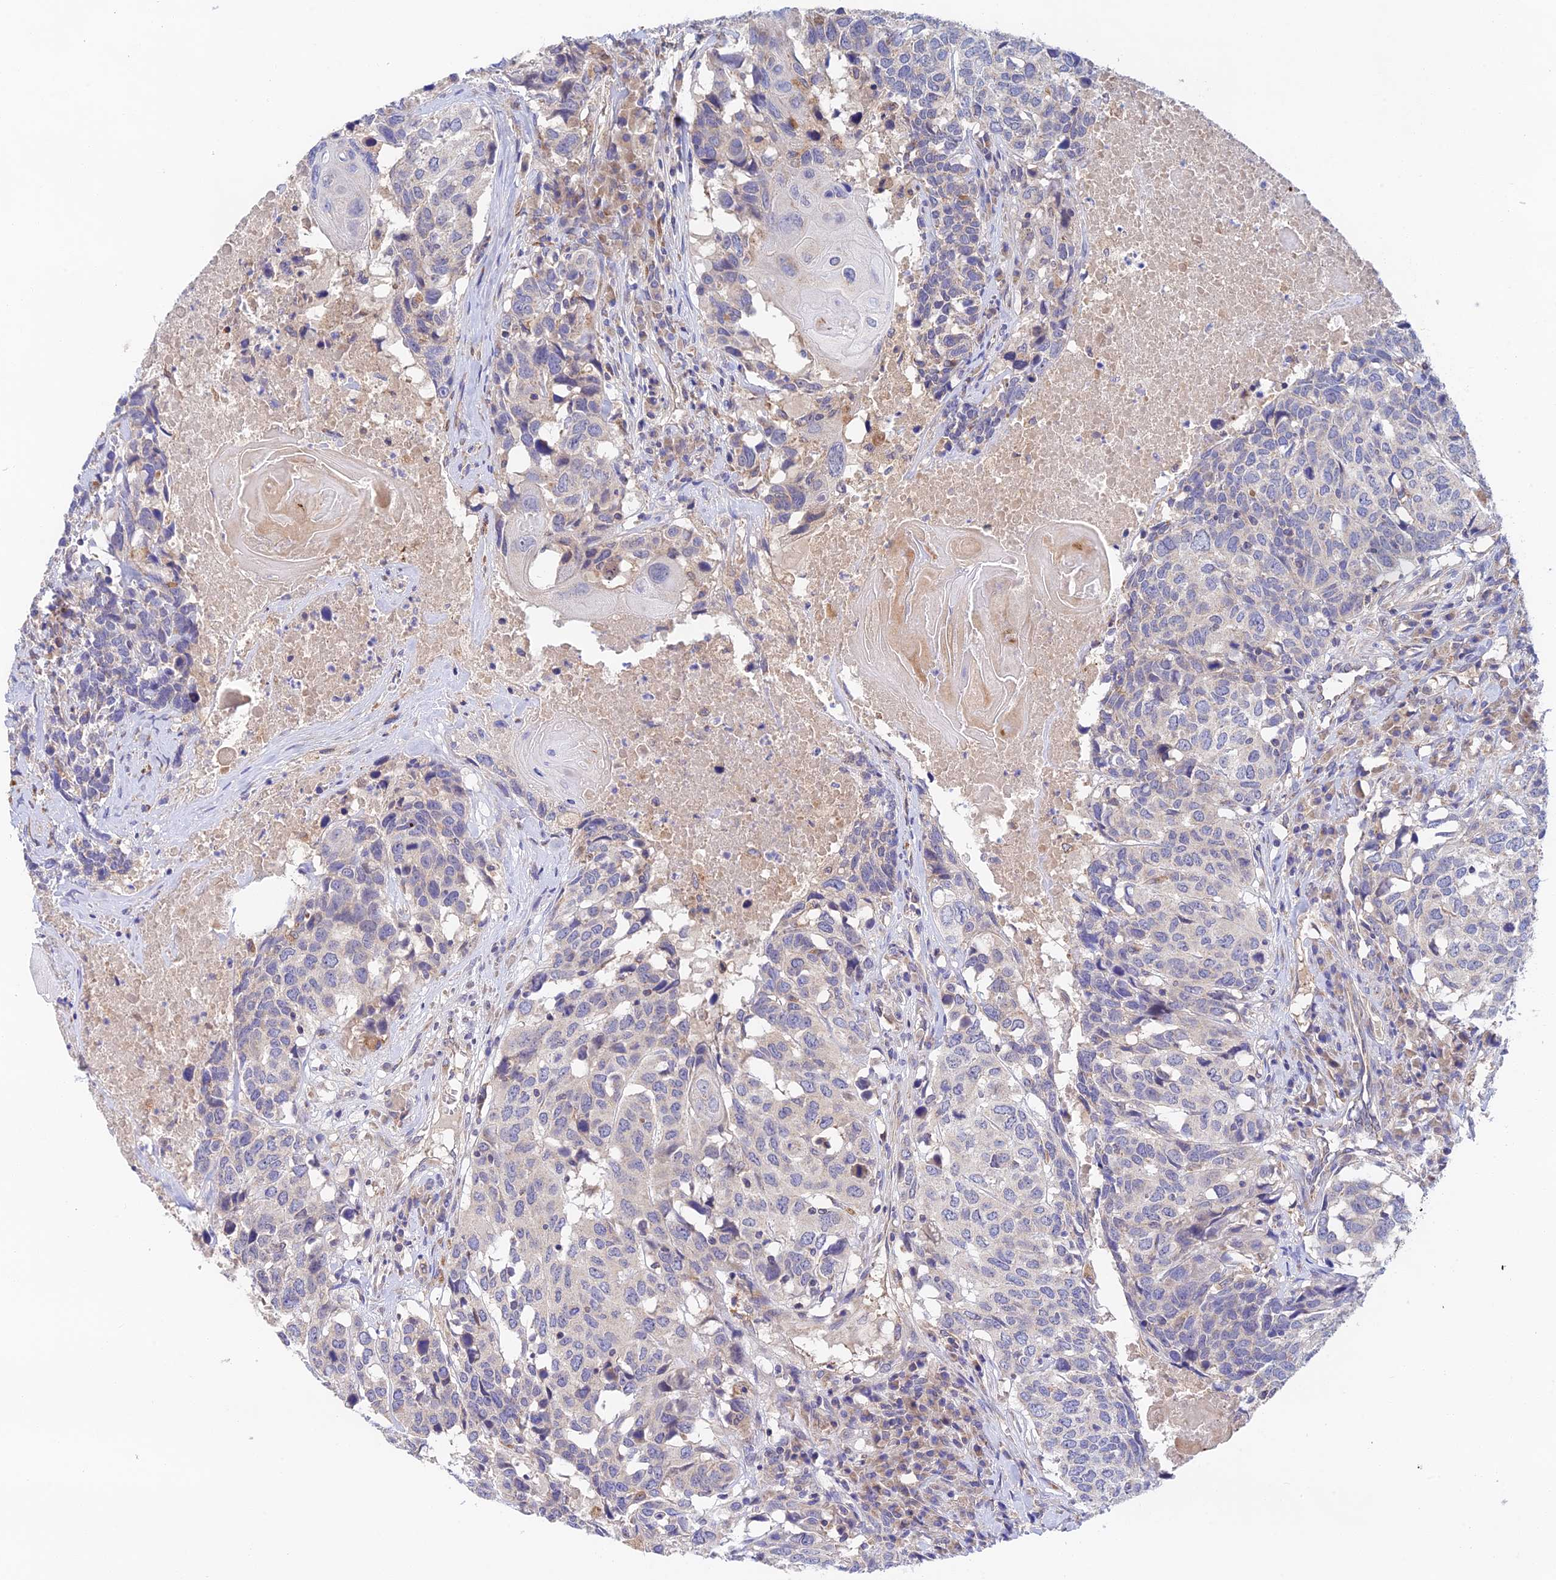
{"staining": {"intensity": "negative", "quantity": "none", "location": "none"}, "tissue": "head and neck cancer", "cell_type": "Tumor cells", "image_type": "cancer", "snomed": [{"axis": "morphology", "description": "Squamous cell carcinoma, NOS"}, {"axis": "topography", "description": "Head-Neck"}], "caption": "Tumor cells are negative for protein expression in human squamous cell carcinoma (head and neck). (Stains: DAB (3,3'-diaminobenzidine) immunohistochemistry (IHC) with hematoxylin counter stain, Microscopy: brightfield microscopy at high magnification).", "gene": "RANBP6", "patient": {"sex": "male", "age": 66}}